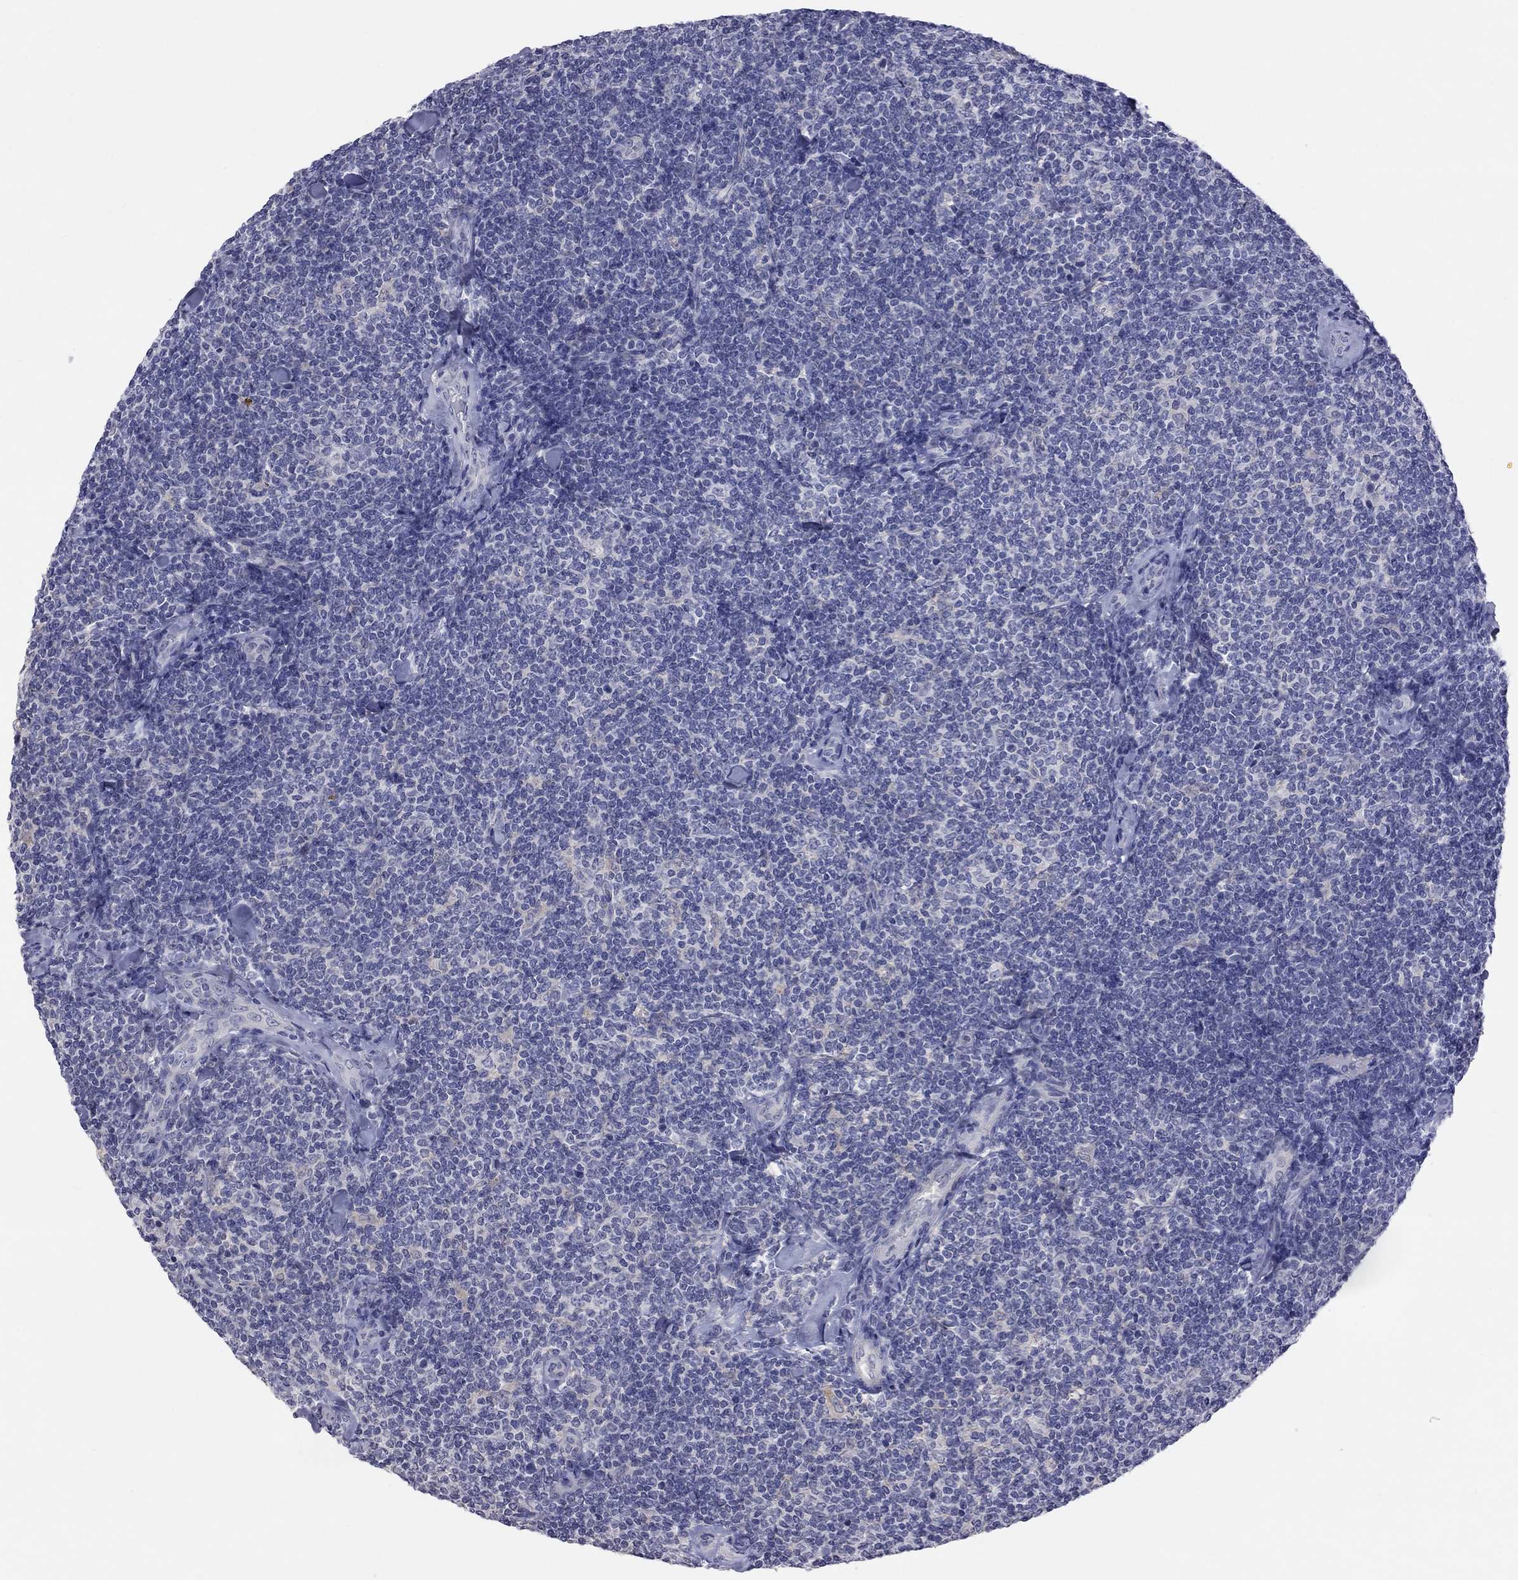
{"staining": {"intensity": "negative", "quantity": "none", "location": "none"}, "tissue": "lymphoma", "cell_type": "Tumor cells", "image_type": "cancer", "snomed": [{"axis": "morphology", "description": "Malignant lymphoma, non-Hodgkin's type, Low grade"}, {"axis": "topography", "description": "Lymph node"}], "caption": "Immunohistochemistry (IHC) photomicrograph of neoplastic tissue: human lymphoma stained with DAB reveals no significant protein expression in tumor cells.", "gene": "HYLS1", "patient": {"sex": "female", "age": 56}}